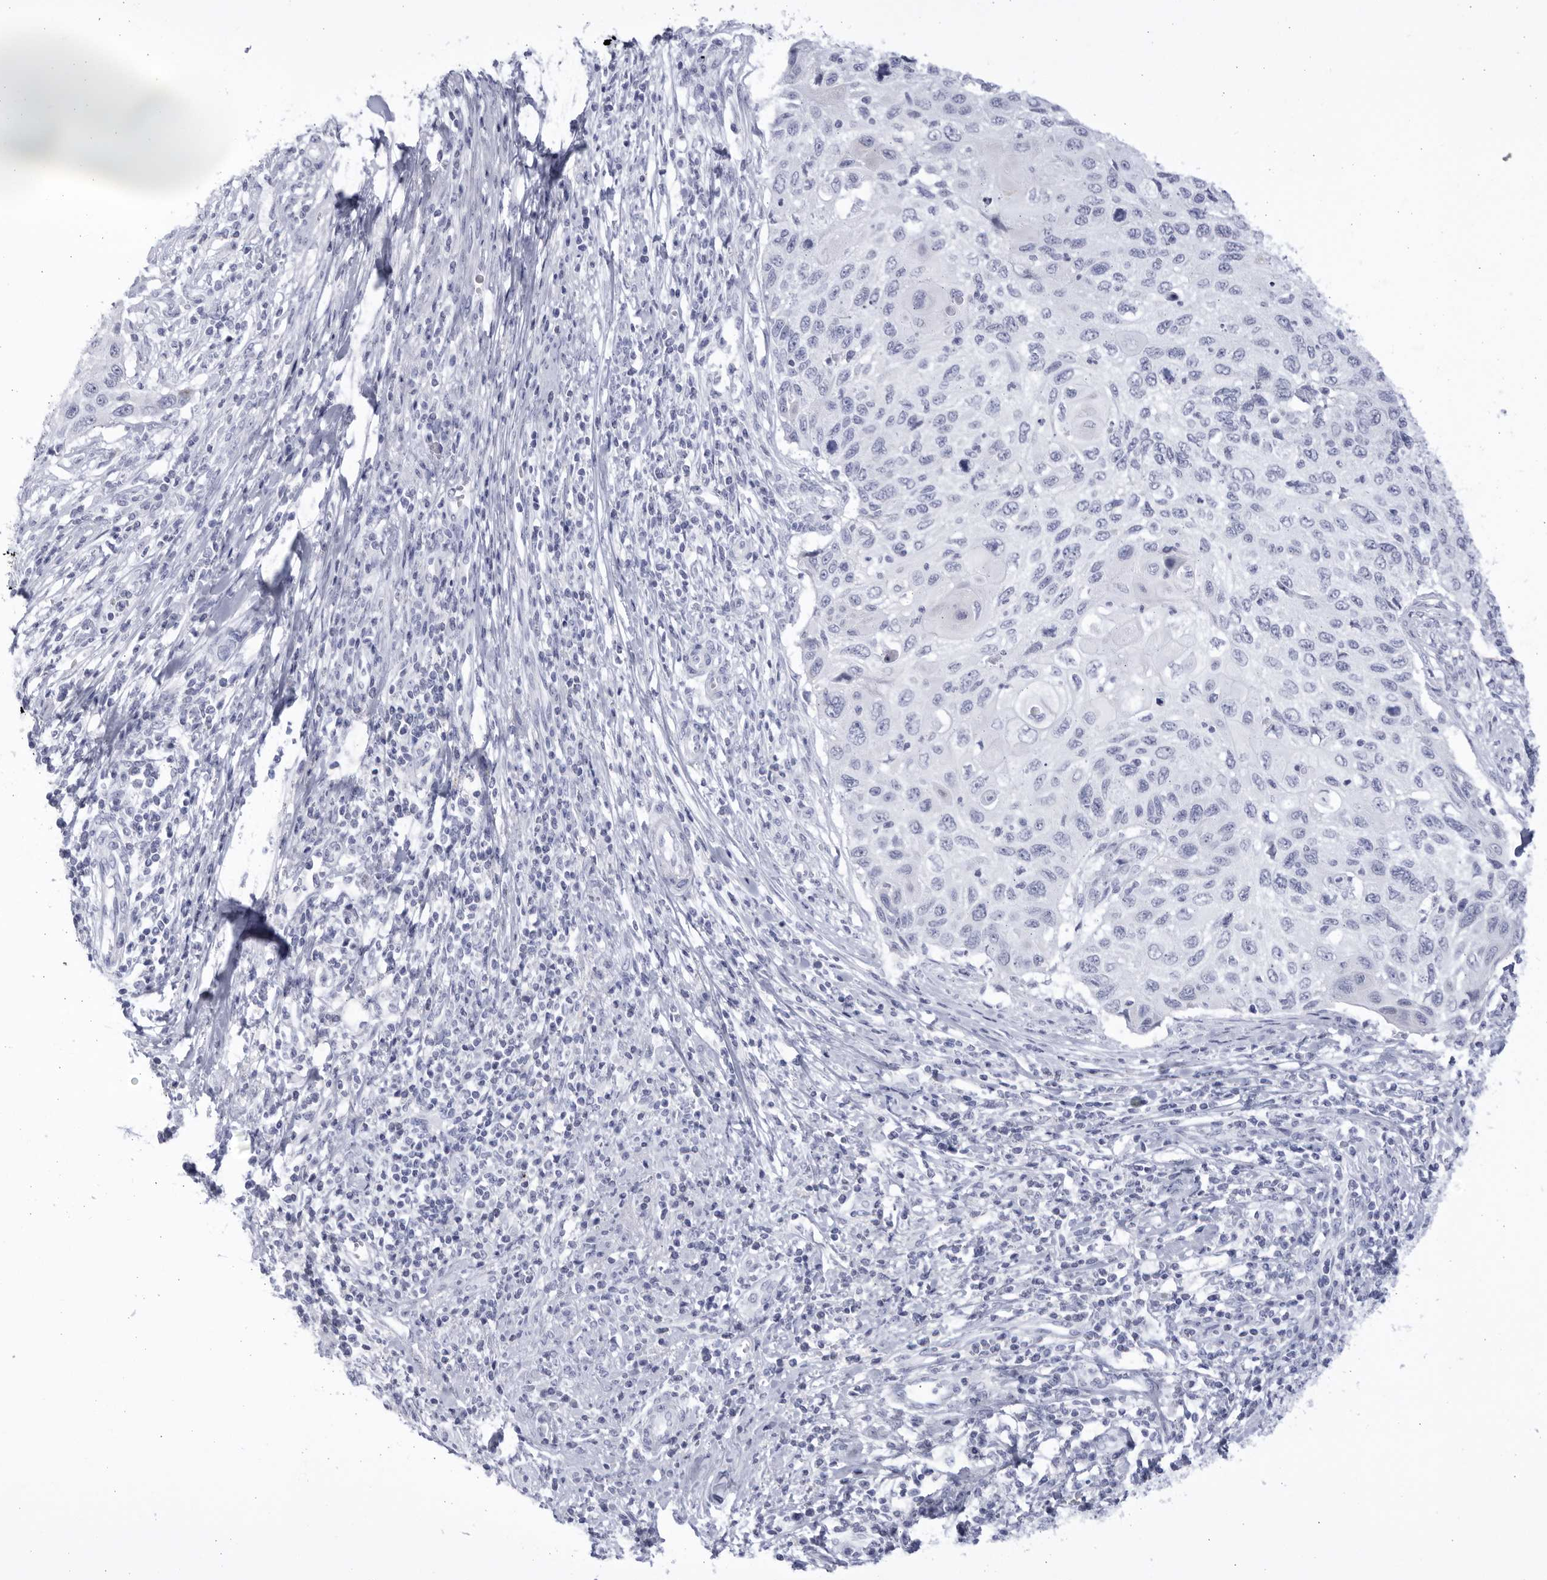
{"staining": {"intensity": "negative", "quantity": "none", "location": "none"}, "tissue": "cervical cancer", "cell_type": "Tumor cells", "image_type": "cancer", "snomed": [{"axis": "morphology", "description": "Squamous cell carcinoma, NOS"}, {"axis": "topography", "description": "Cervix"}], "caption": "IHC histopathology image of cervical cancer (squamous cell carcinoma) stained for a protein (brown), which displays no positivity in tumor cells.", "gene": "CCDC181", "patient": {"sex": "female", "age": 70}}